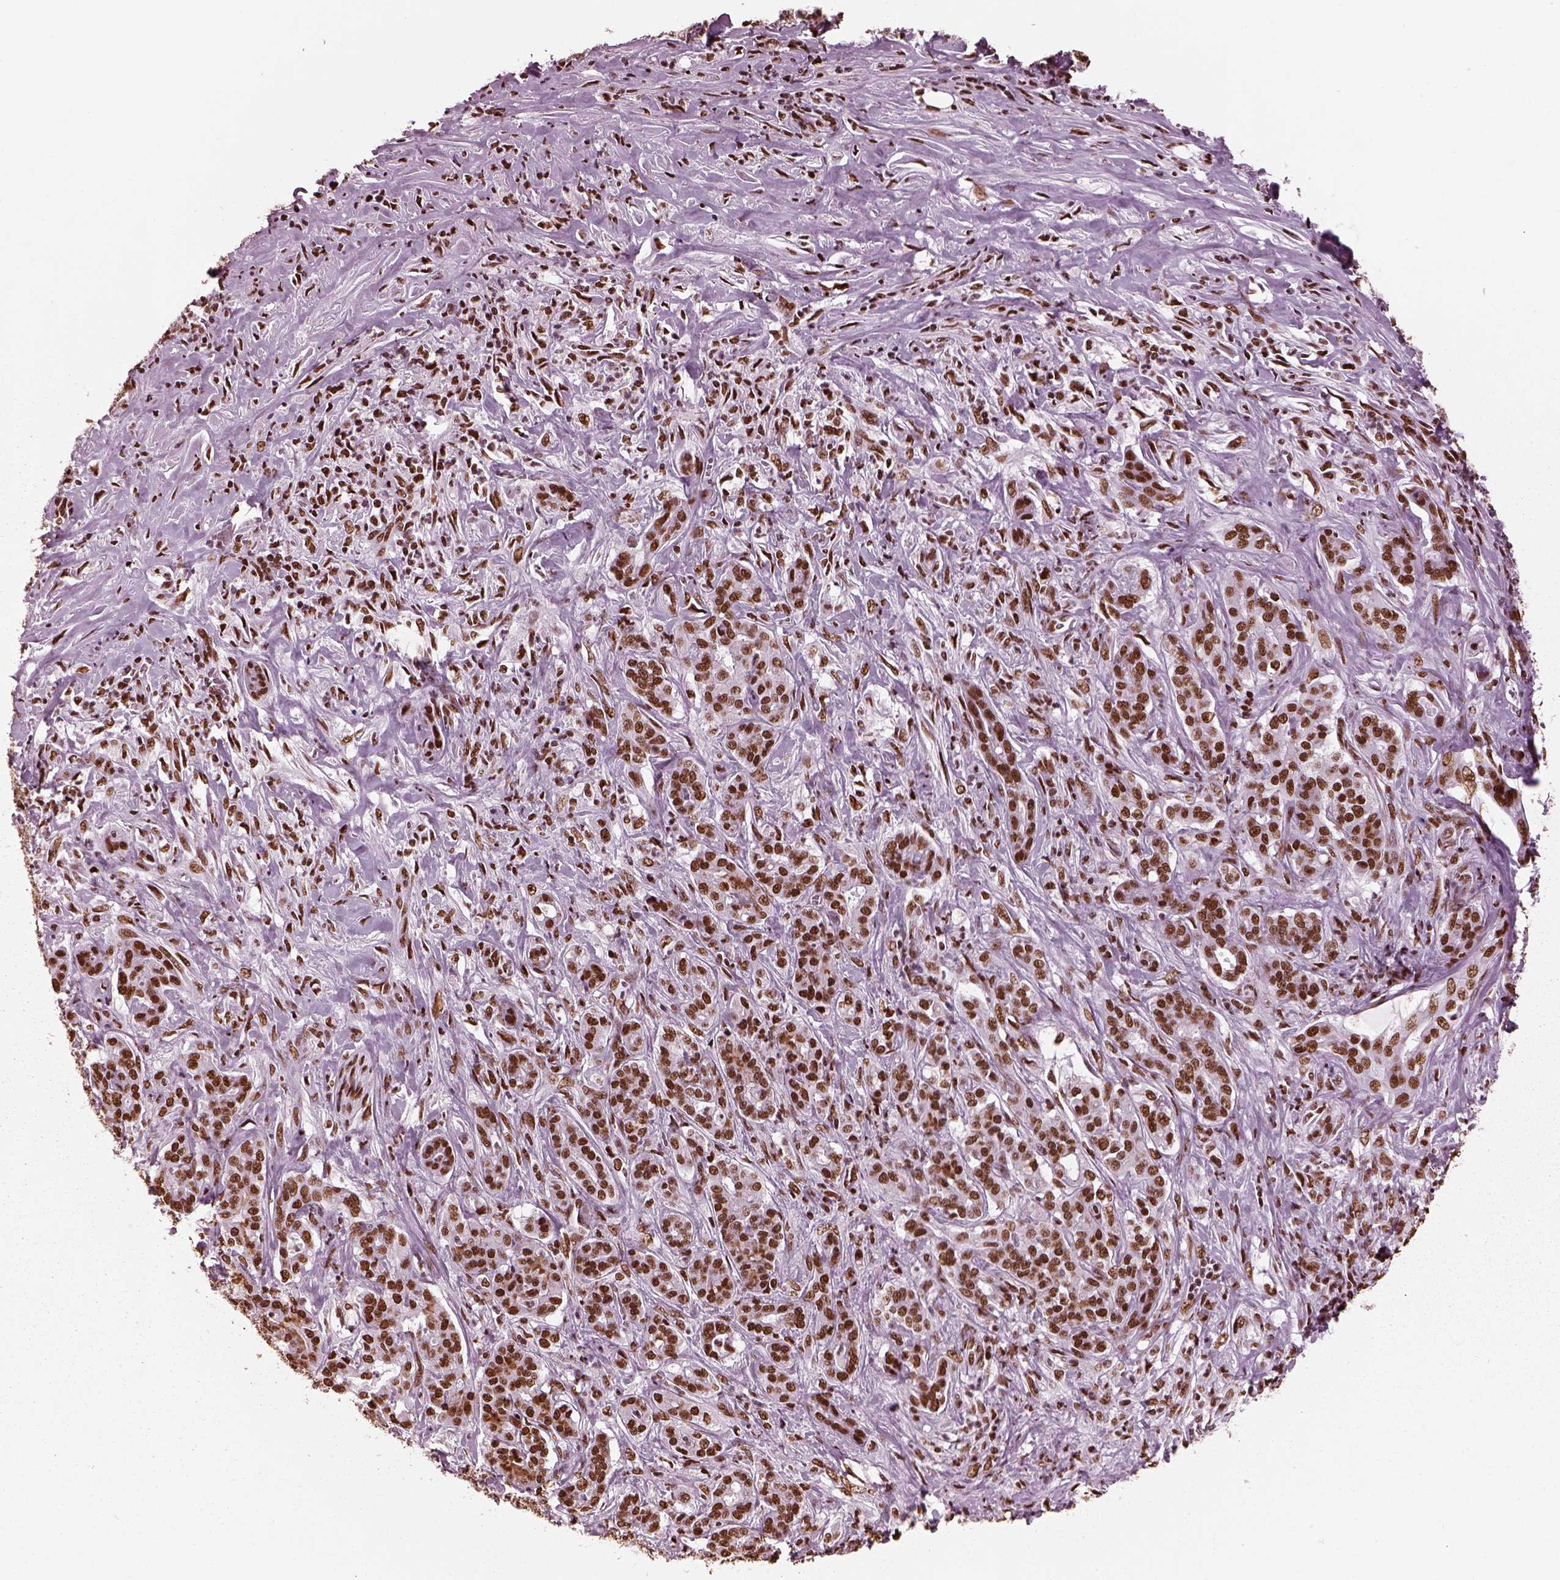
{"staining": {"intensity": "strong", "quantity": ">75%", "location": "nuclear"}, "tissue": "pancreatic cancer", "cell_type": "Tumor cells", "image_type": "cancer", "snomed": [{"axis": "morphology", "description": "Normal tissue, NOS"}, {"axis": "morphology", "description": "Inflammation, NOS"}, {"axis": "morphology", "description": "Adenocarcinoma, NOS"}, {"axis": "topography", "description": "Pancreas"}], "caption": "Adenocarcinoma (pancreatic) stained with DAB IHC displays high levels of strong nuclear staining in about >75% of tumor cells.", "gene": "CBFA2T3", "patient": {"sex": "male", "age": 57}}